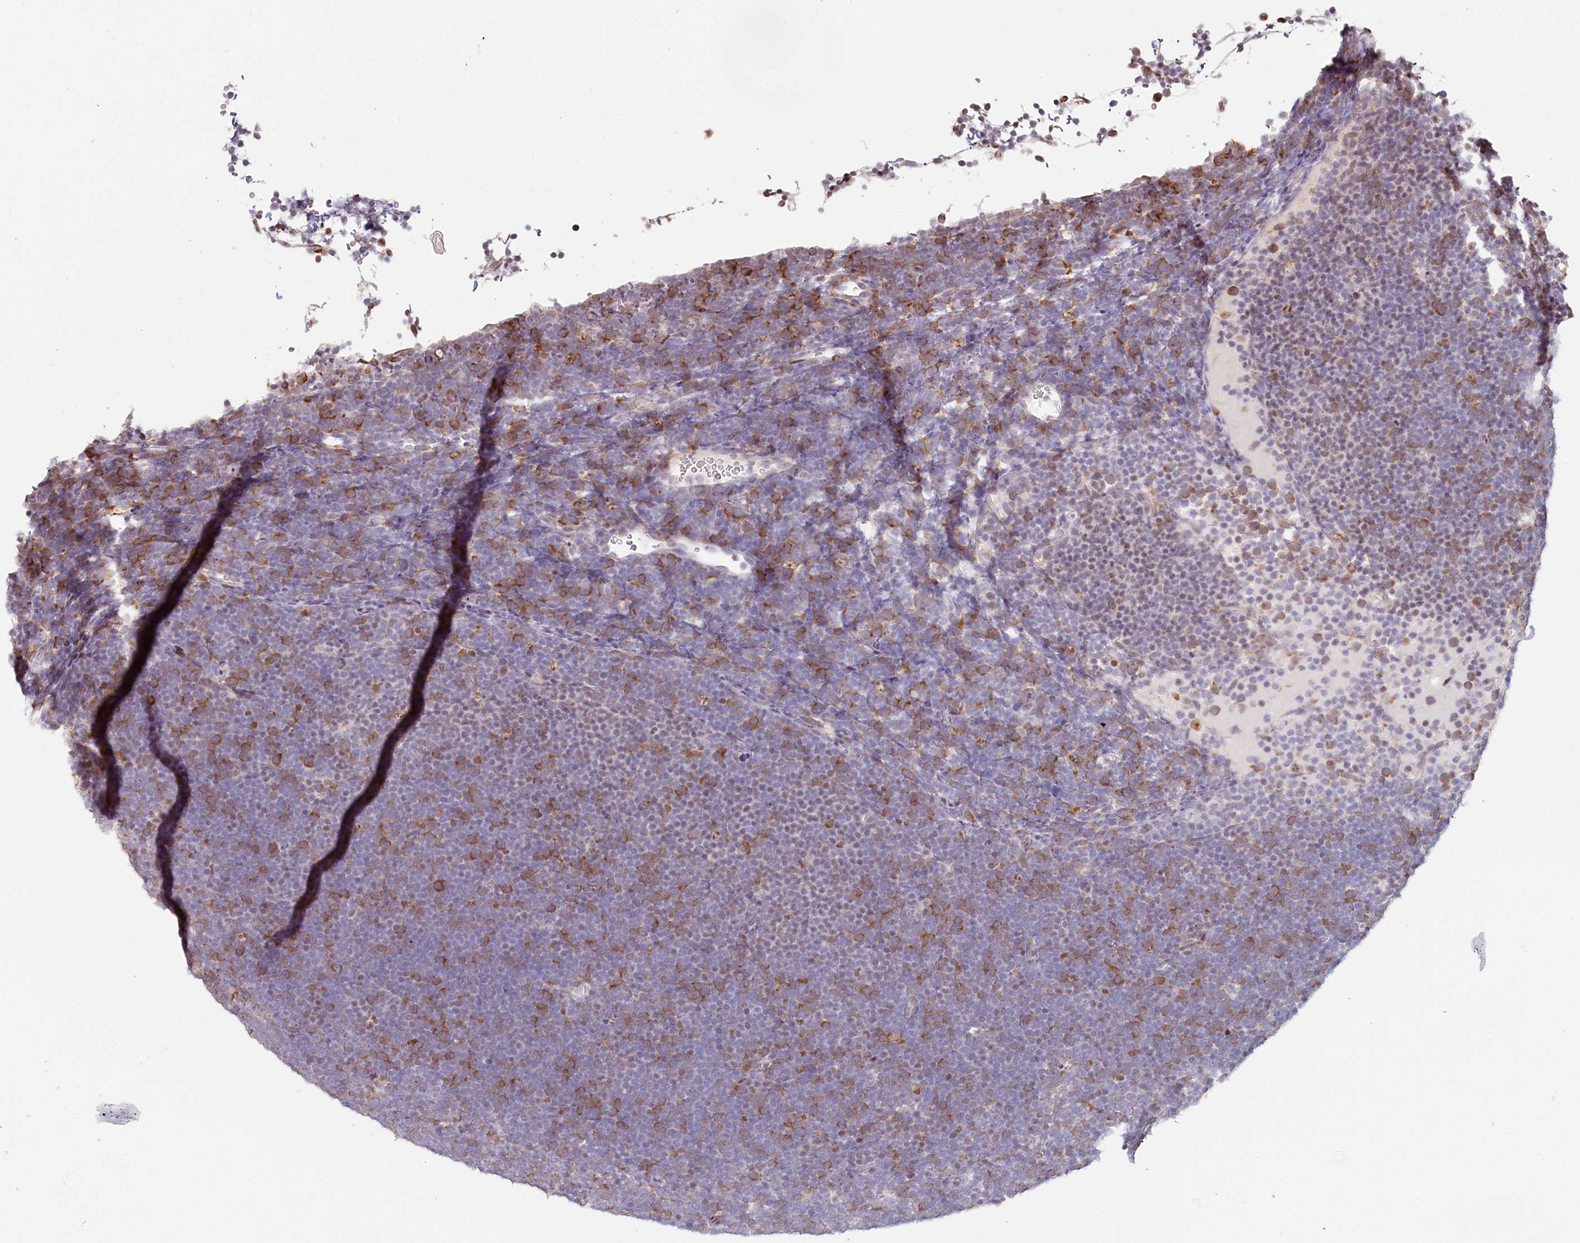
{"staining": {"intensity": "moderate", "quantity": "25%-75%", "location": "cytoplasmic/membranous"}, "tissue": "lymphoma", "cell_type": "Tumor cells", "image_type": "cancer", "snomed": [{"axis": "morphology", "description": "Malignant lymphoma, non-Hodgkin's type, High grade"}, {"axis": "topography", "description": "Lymph node"}], "caption": "Immunohistochemical staining of human lymphoma demonstrates medium levels of moderate cytoplasmic/membranous protein expression in about 25%-75% of tumor cells.", "gene": "HPD", "patient": {"sex": "male", "age": 13}}